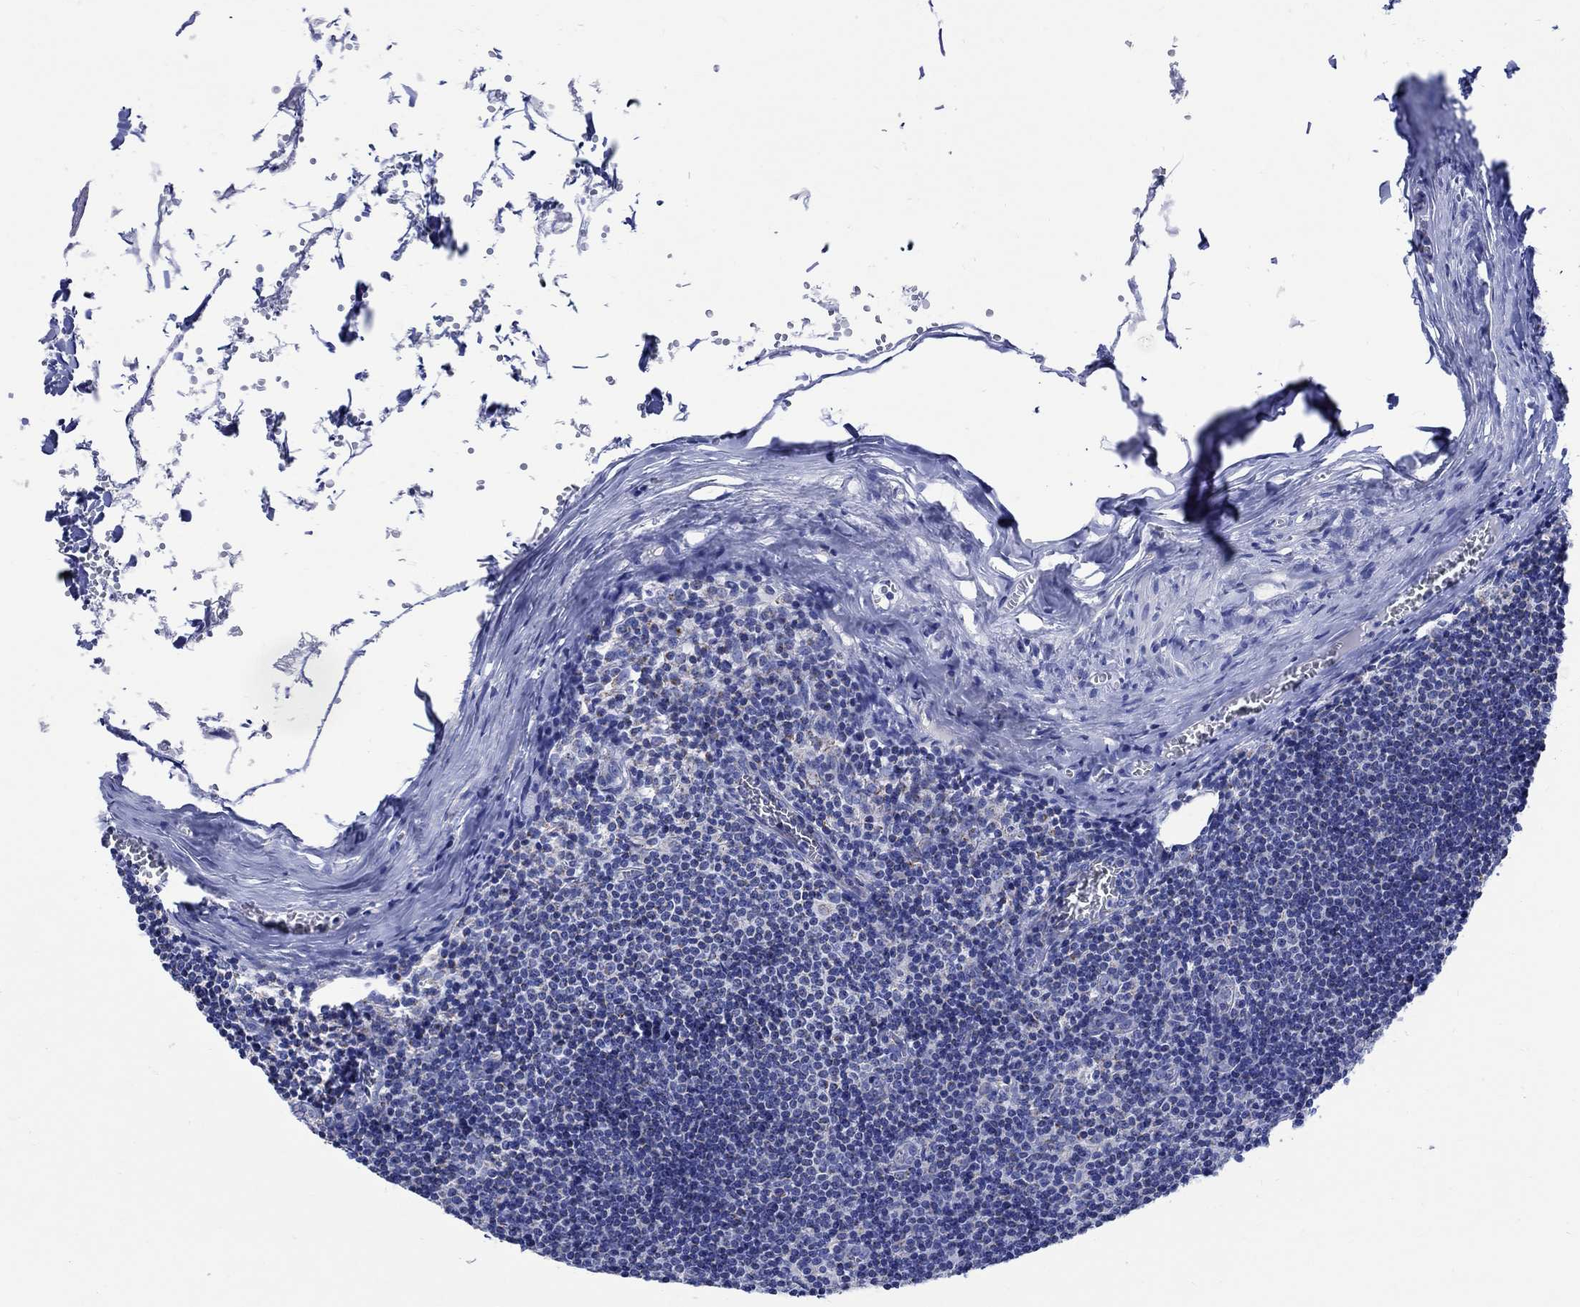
{"staining": {"intensity": "negative", "quantity": "none", "location": "none"}, "tissue": "lymph node", "cell_type": "Germinal center cells", "image_type": "normal", "snomed": [{"axis": "morphology", "description": "Normal tissue, NOS"}, {"axis": "topography", "description": "Lymph node"}], "caption": "Unremarkable lymph node was stained to show a protein in brown. There is no significant expression in germinal center cells. (DAB immunohistochemistry (IHC), high magnification).", "gene": "CPLX1", "patient": {"sex": "male", "age": 59}}